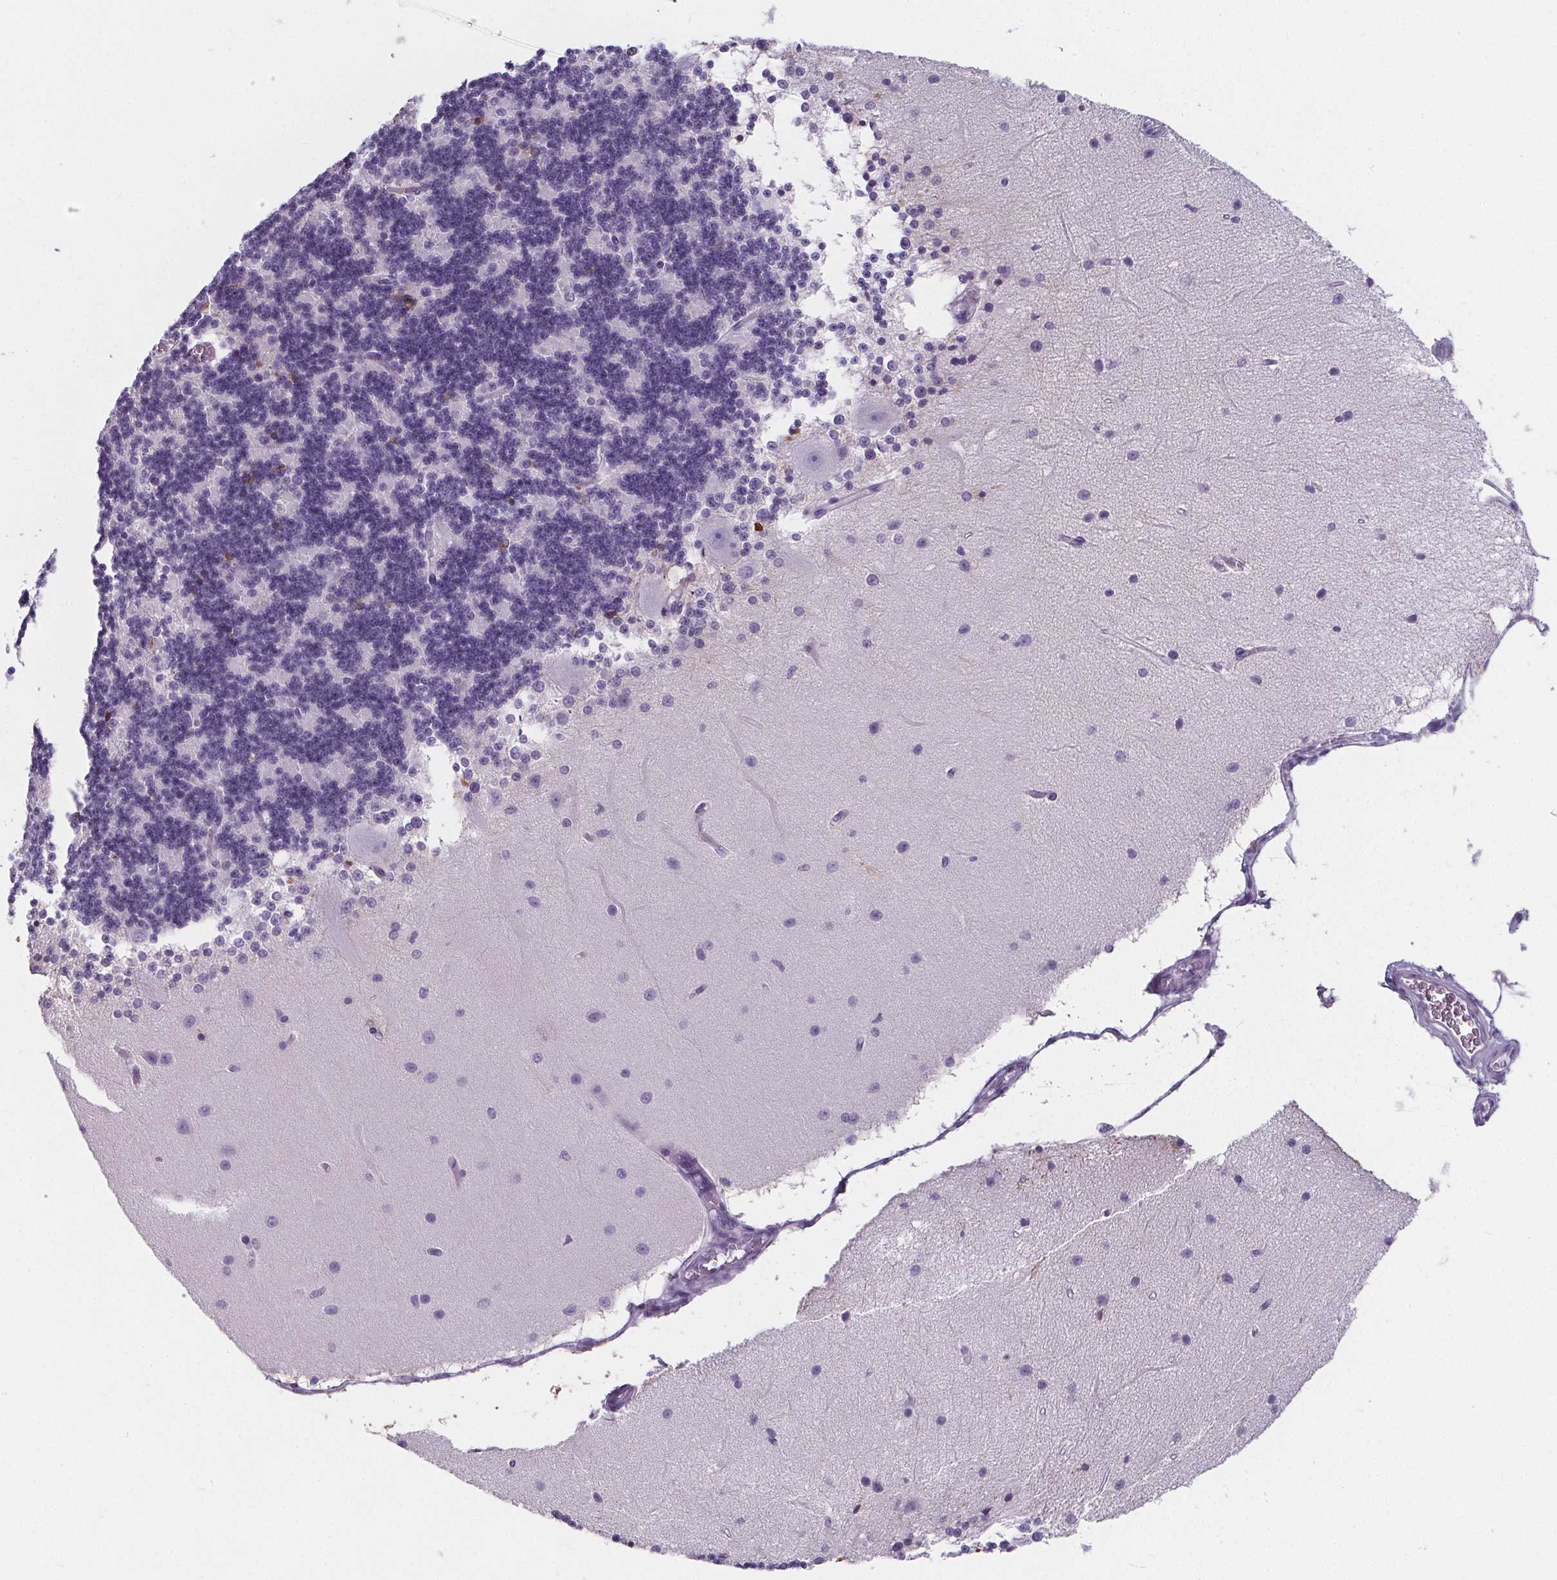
{"staining": {"intensity": "negative", "quantity": "none", "location": "none"}, "tissue": "cerebellum", "cell_type": "Cells in granular layer", "image_type": "normal", "snomed": [{"axis": "morphology", "description": "Normal tissue, NOS"}, {"axis": "topography", "description": "Cerebellum"}], "caption": "Human cerebellum stained for a protein using immunohistochemistry (IHC) reveals no staining in cells in granular layer.", "gene": "ADRB1", "patient": {"sex": "female", "age": 54}}